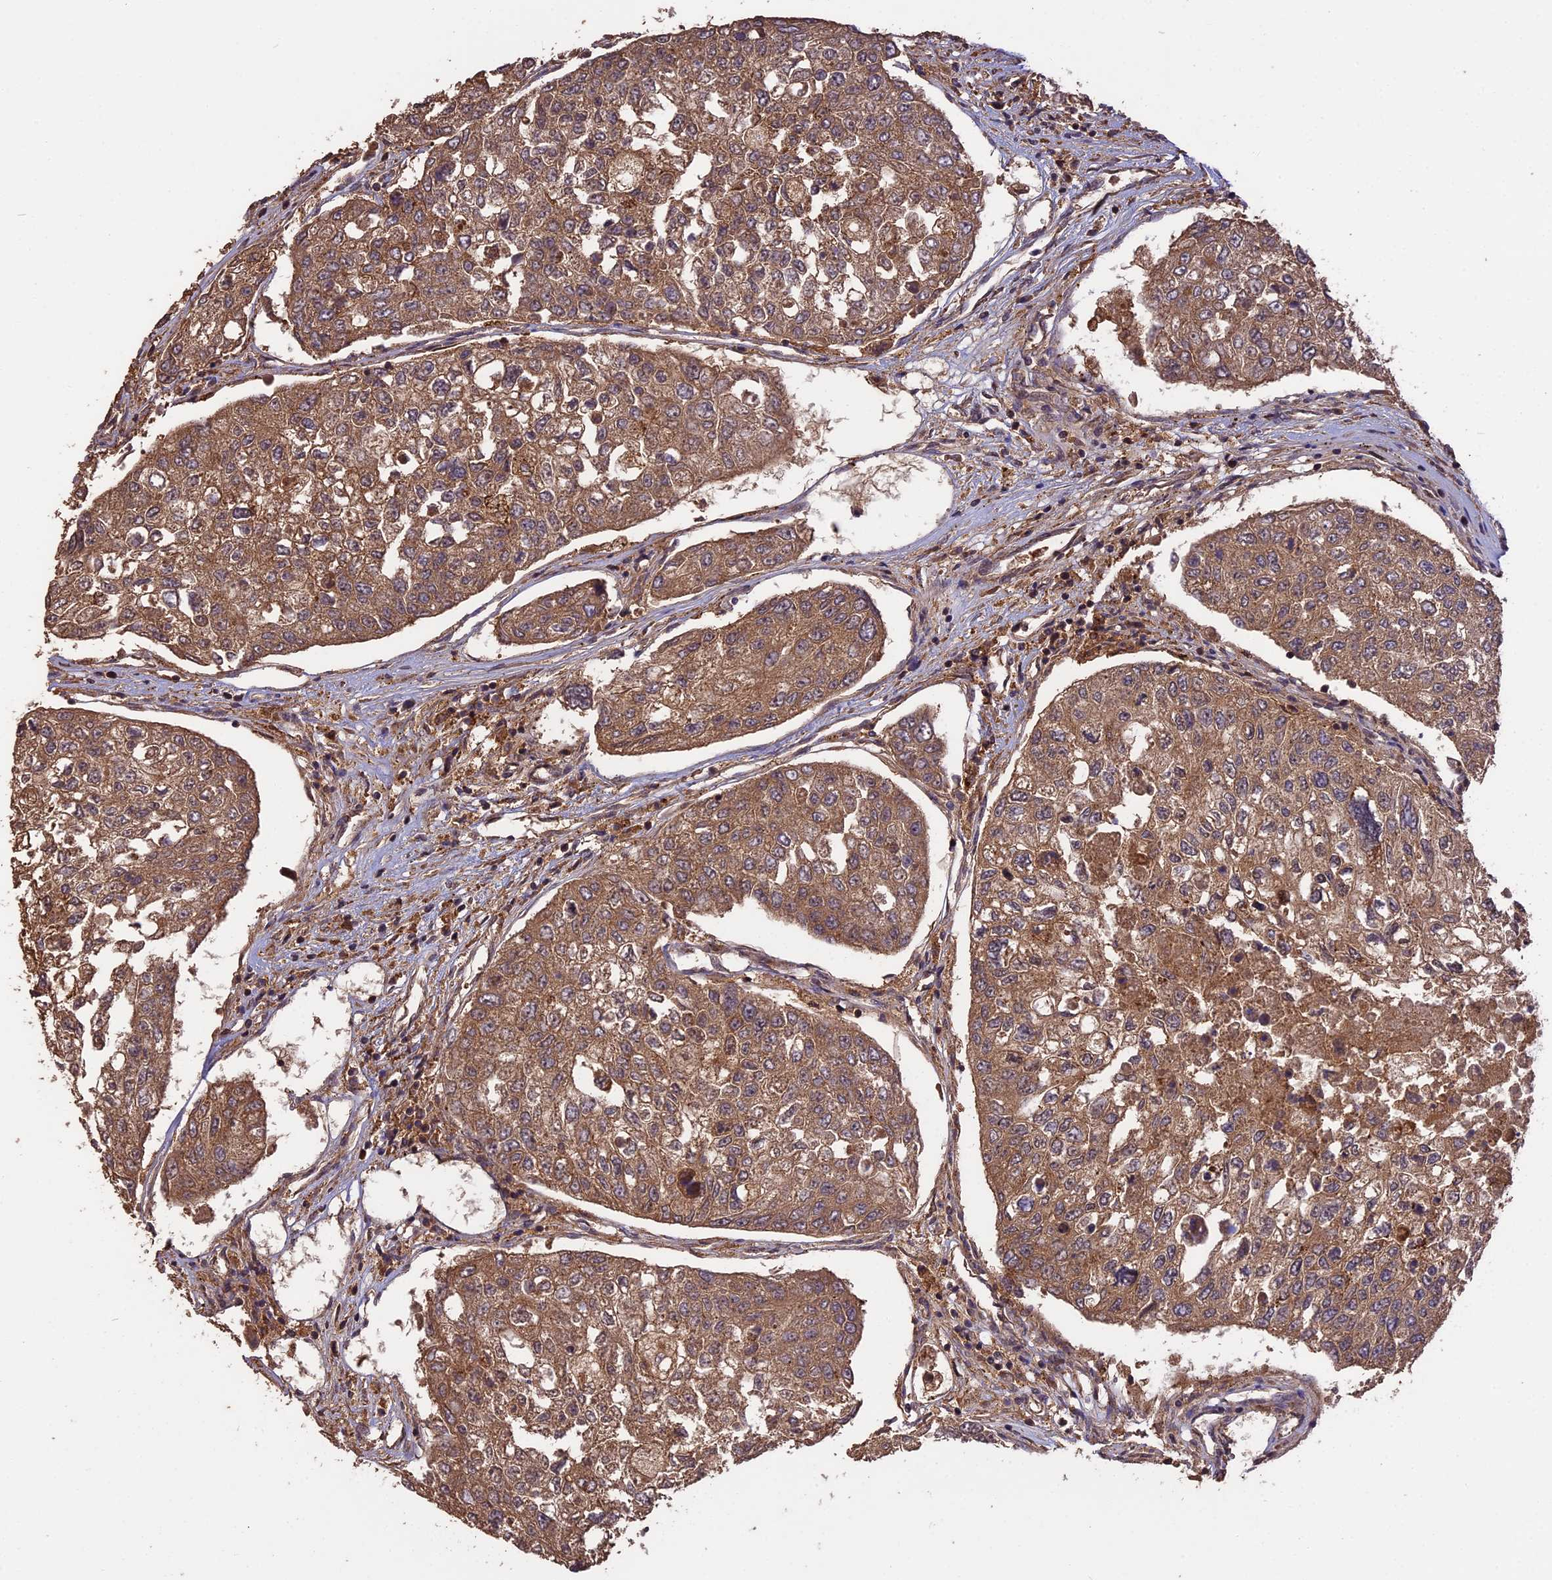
{"staining": {"intensity": "moderate", "quantity": ">75%", "location": "cytoplasmic/membranous"}, "tissue": "urothelial cancer", "cell_type": "Tumor cells", "image_type": "cancer", "snomed": [{"axis": "morphology", "description": "Urothelial carcinoma, High grade"}, {"axis": "topography", "description": "Lymph node"}, {"axis": "topography", "description": "Urinary bladder"}], "caption": "Tumor cells exhibit medium levels of moderate cytoplasmic/membranous positivity in approximately >75% of cells in human urothelial carcinoma (high-grade). (DAB (3,3'-diaminobenzidine) IHC, brown staining for protein, blue staining for nuclei).", "gene": "ESCO1", "patient": {"sex": "male", "age": 51}}